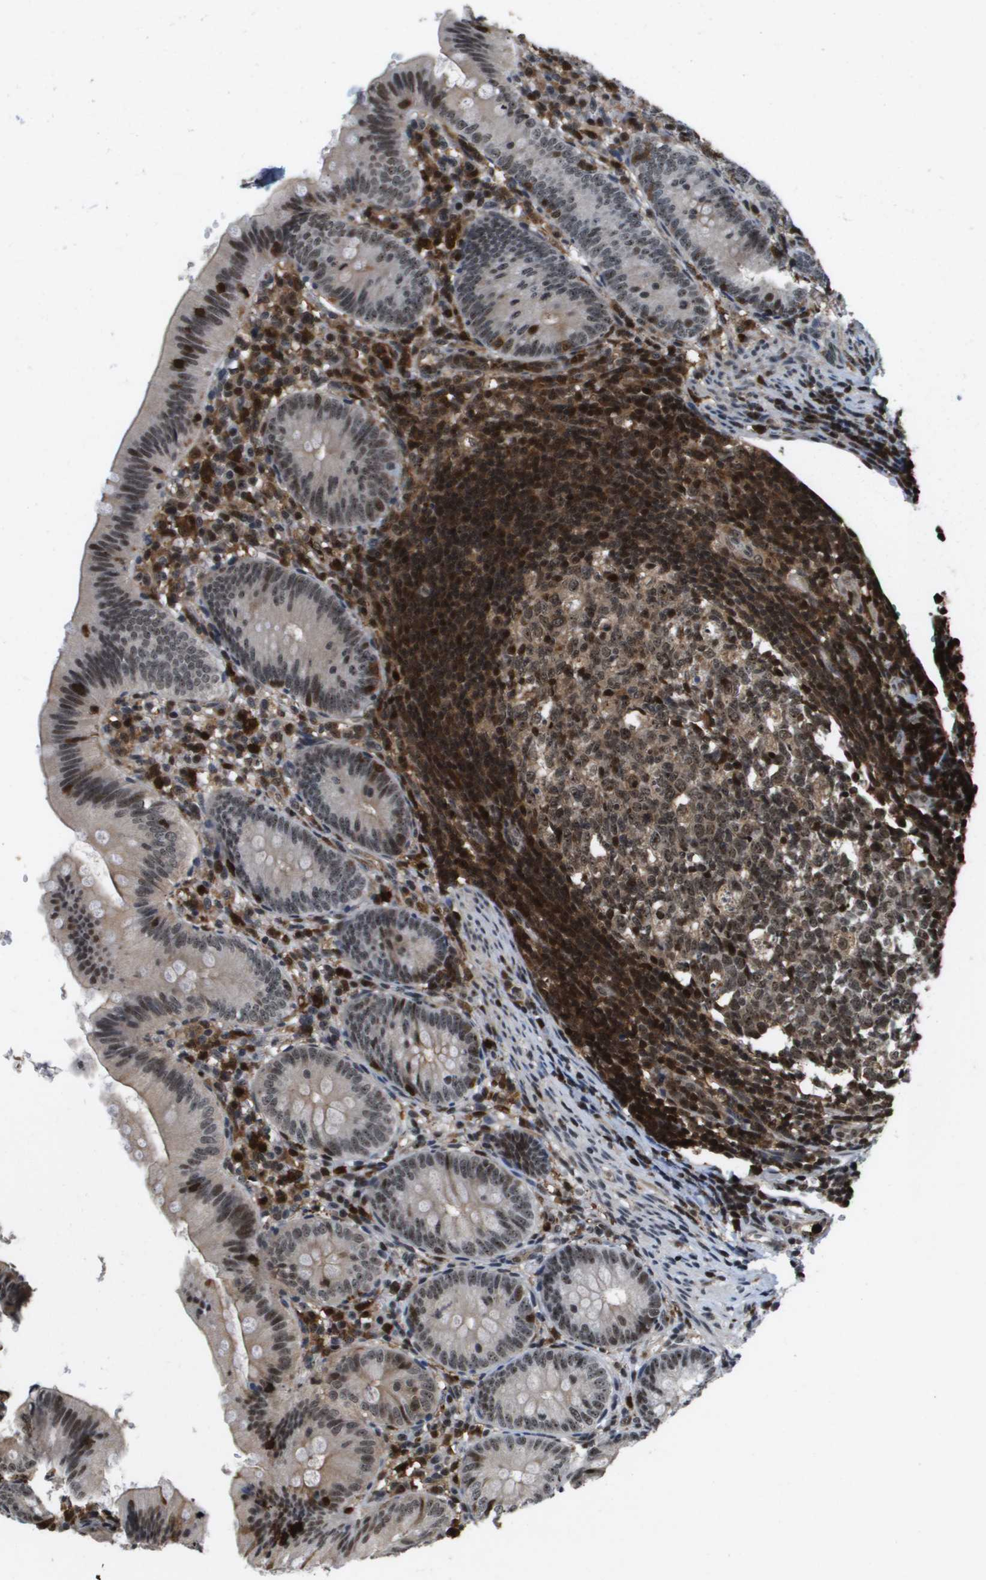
{"staining": {"intensity": "strong", "quantity": "25%-75%", "location": "nuclear"}, "tissue": "appendix", "cell_type": "Glandular cells", "image_type": "normal", "snomed": [{"axis": "morphology", "description": "Normal tissue, NOS"}, {"axis": "topography", "description": "Appendix"}], "caption": "Immunohistochemical staining of benign human appendix demonstrates strong nuclear protein positivity in approximately 25%-75% of glandular cells.", "gene": "EP400", "patient": {"sex": "male", "age": 1}}